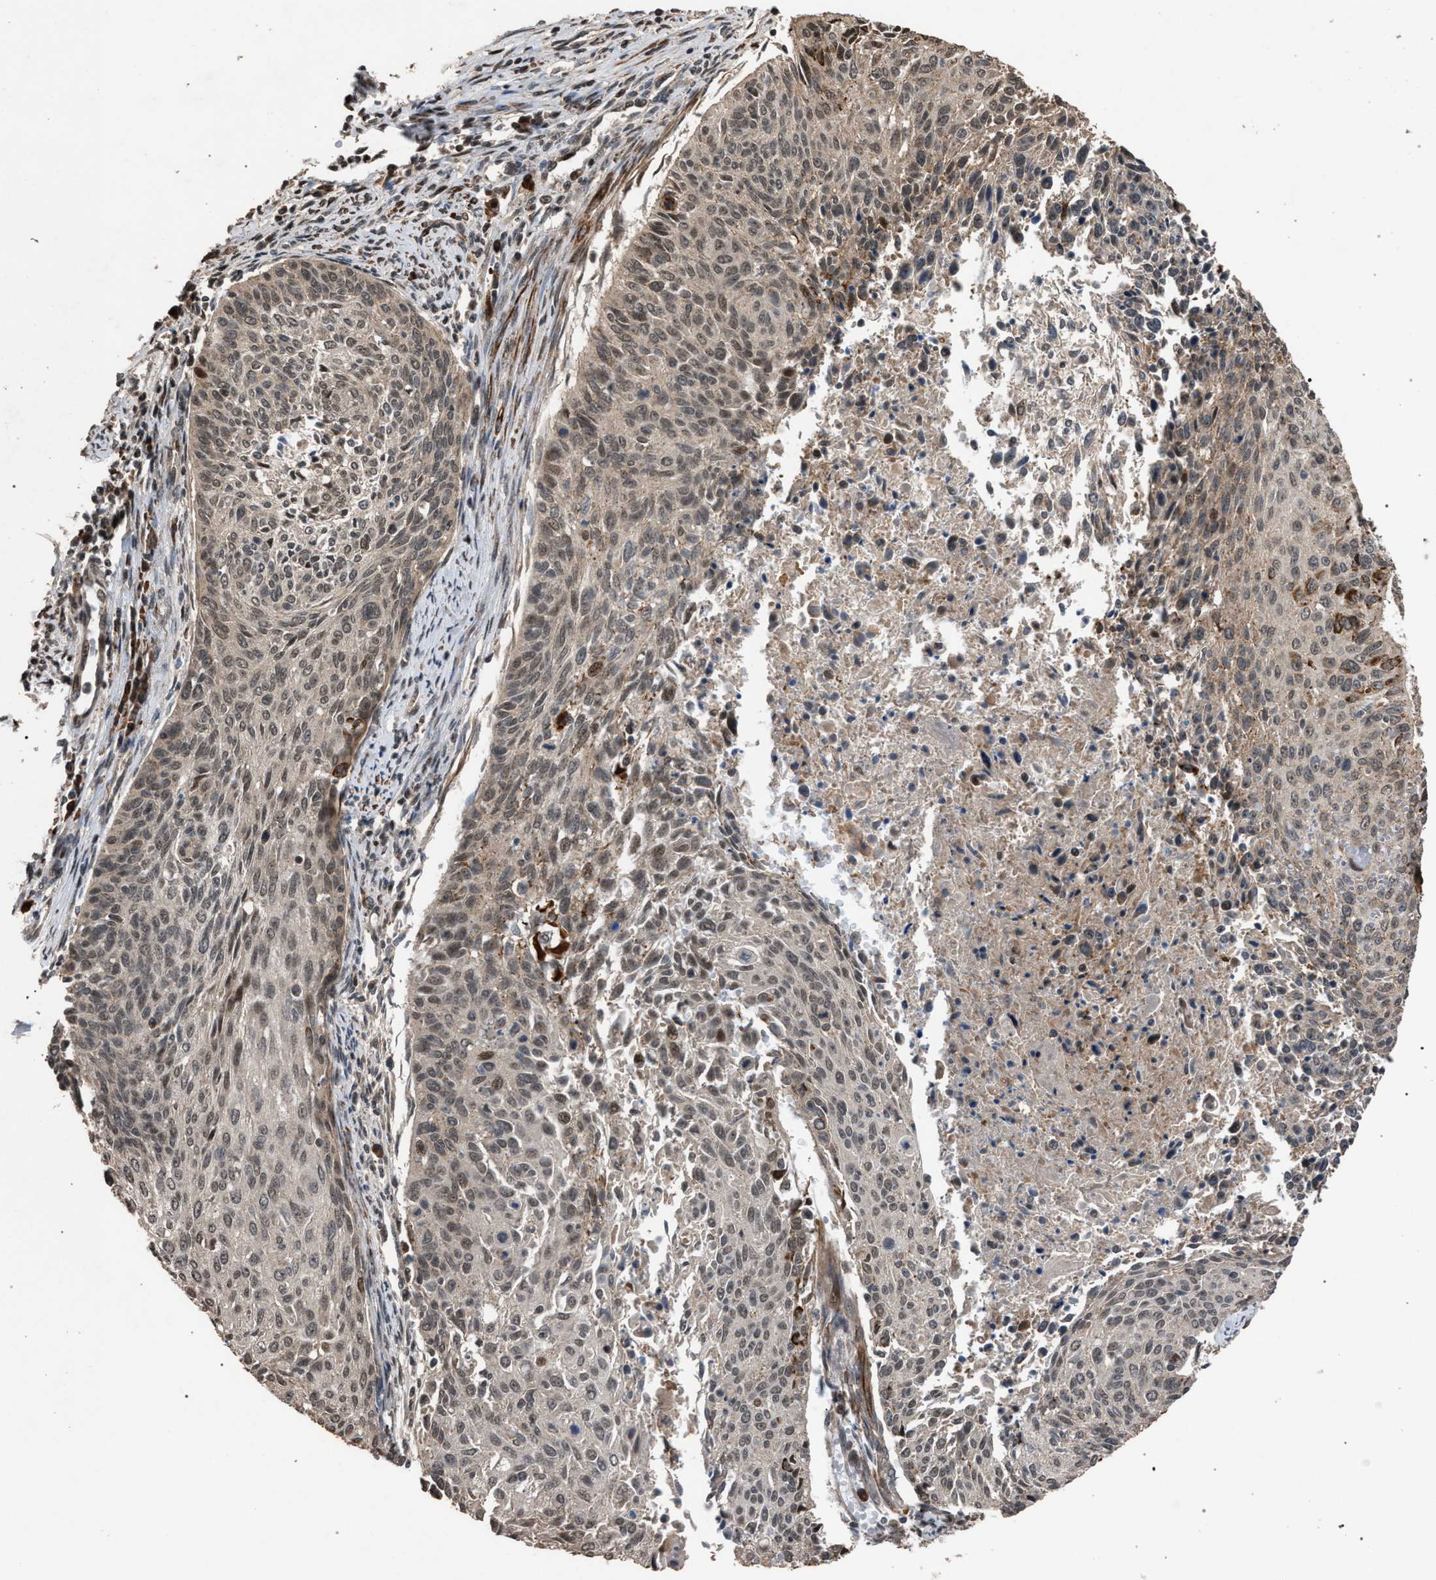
{"staining": {"intensity": "weak", "quantity": ">75%", "location": "cytoplasmic/membranous,nuclear"}, "tissue": "cervical cancer", "cell_type": "Tumor cells", "image_type": "cancer", "snomed": [{"axis": "morphology", "description": "Squamous cell carcinoma, NOS"}, {"axis": "topography", "description": "Cervix"}], "caption": "IHC staining of cervical squamous cell carcinoma, which displays low levels of weak cytoplasmic/membranous and nuclear positivity in about >75% of tumor cells indicating weak cytoplasmic/membranous and nuclear protein staining. The staining was performed using DAB (brown) for protein detection and nuclei were counterstained in hematoxylin (blue).", "gene": "NAA35", "patient": {"sex": "female", "age": 55}}